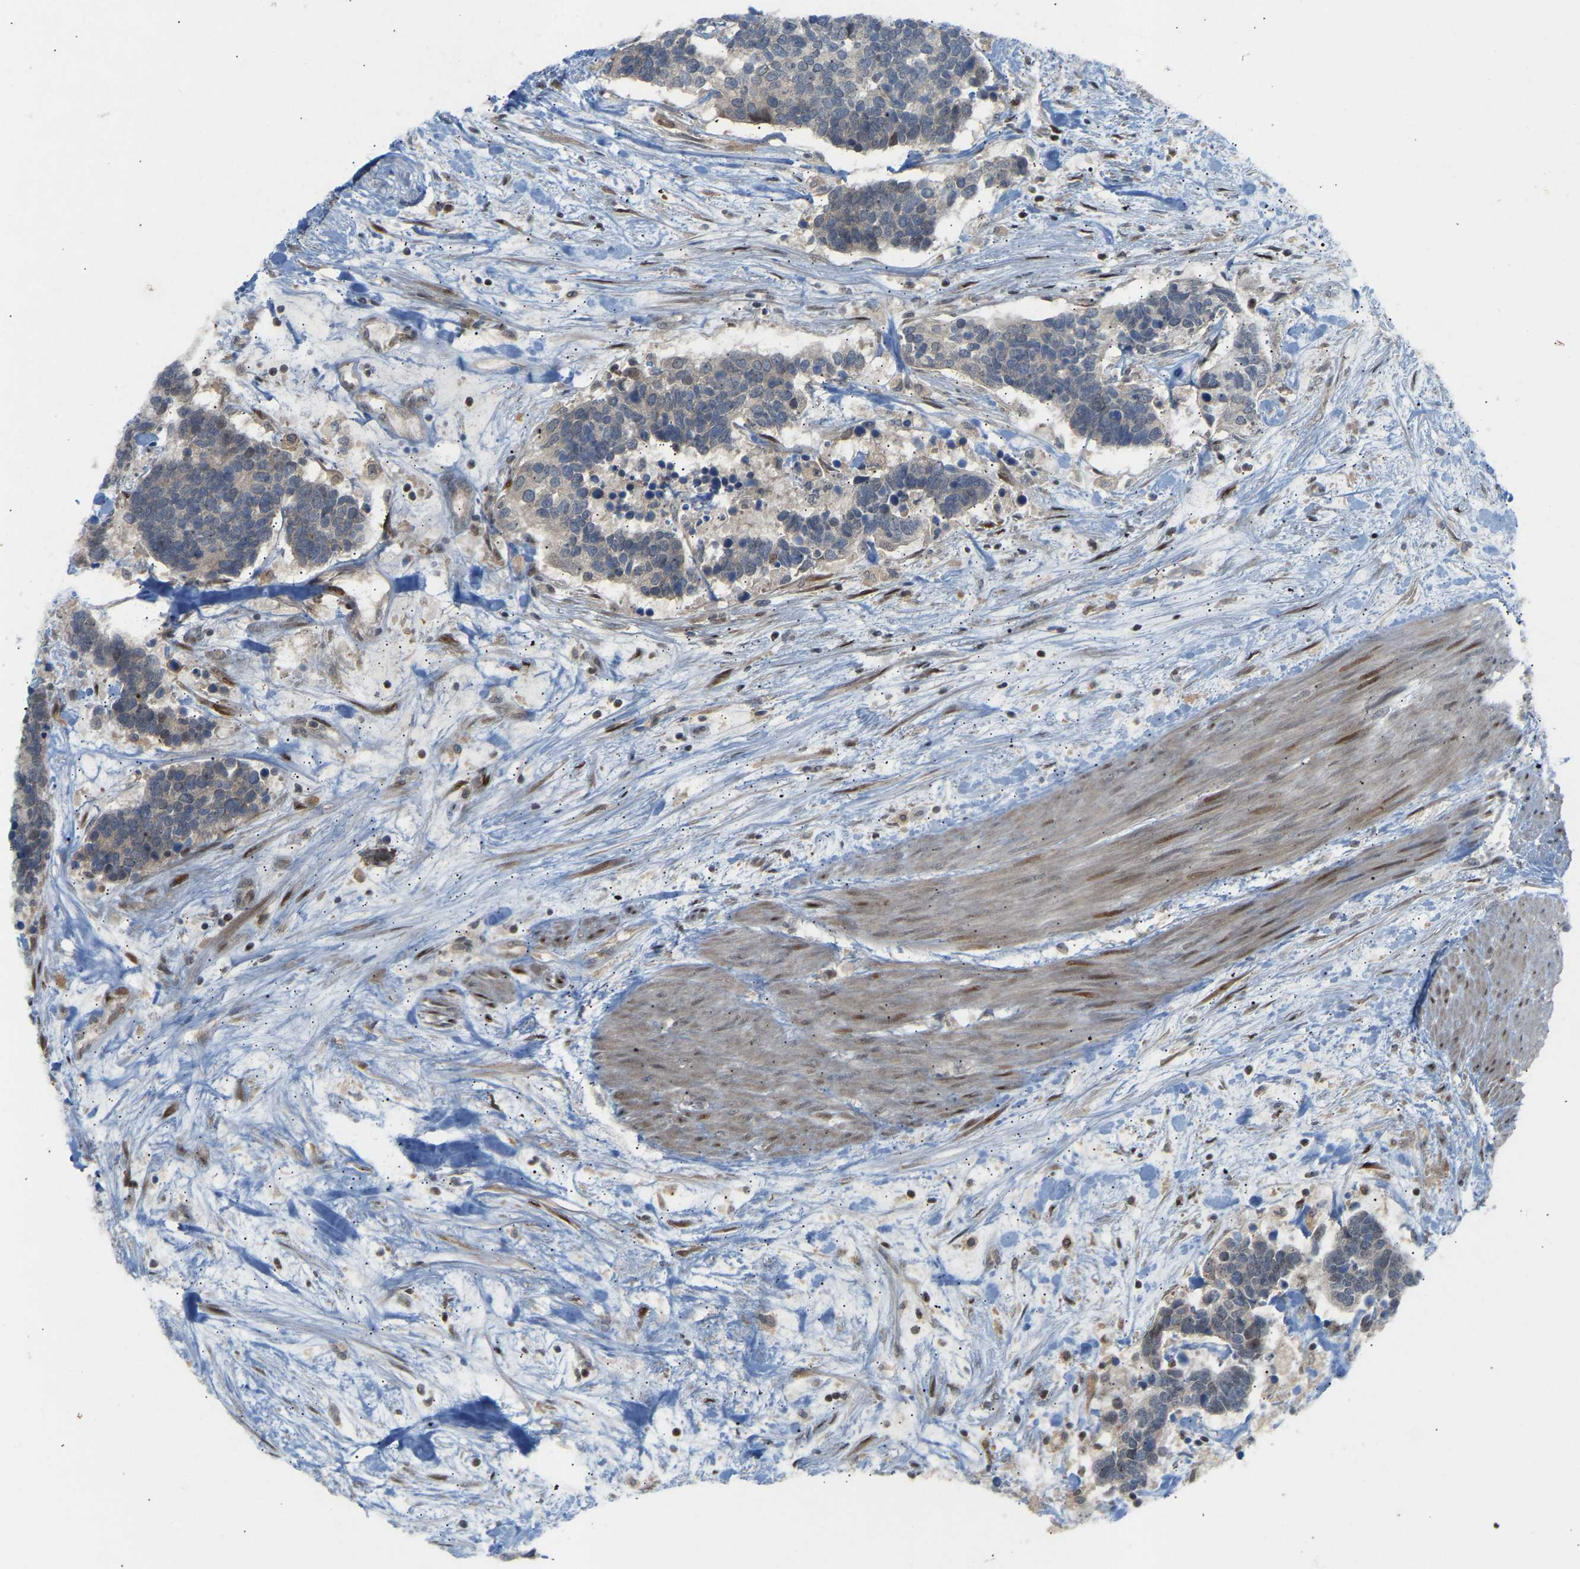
{"staining": {"intensity": "negative", "quantity": "none", "location": "none"}, "tissue": "carcinoid", "cell_type": "Tumor cells", "image_type": "cancer", "snomed": [{"axis": "morphology", "description": "Carcinoma, NOS"}, {"axis": "morphology", "description": "Carcinoid, malignant, NOS"}, {"axis": "topography", "description": "Urinary bladder"}], "caption": "The micrograph demonstrates no significant positivity in tumor cells of carcinoma.", "gene": "PTPN4", "patient": {"sex": "male", "age": 57}}